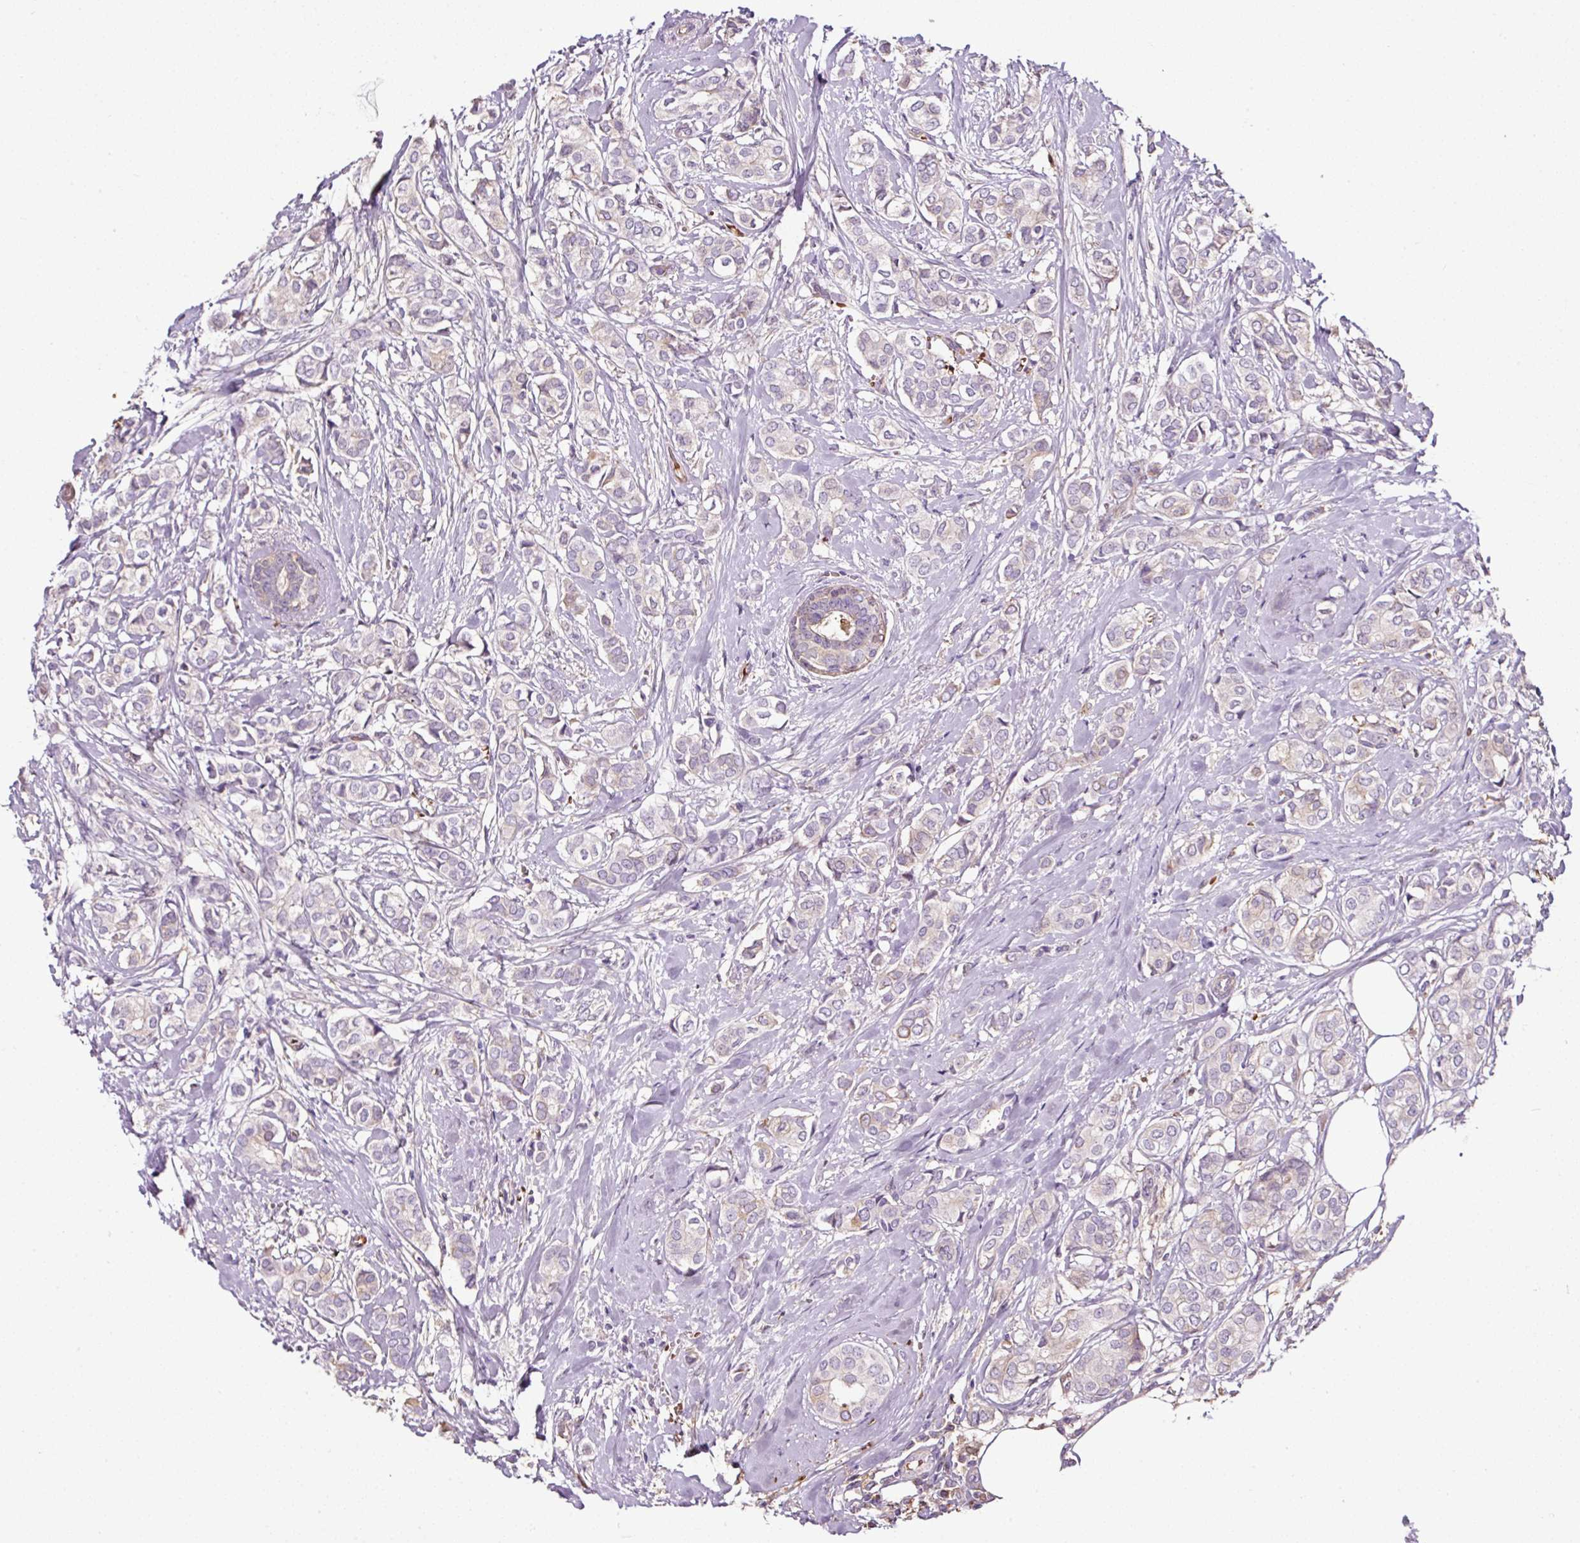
{"staining": {"intensity": "negative", "quantity": "none", "location": "none"}, "tissue": "breast cancer", "cell_type": "Tumor cells", "image_type": "cancer", "snomed": [{"axis": "morphology", "description": "Duct carcinoma"}, {"axis": "topography", "description": "Breast"}], "caption": "The IHC photomicrograph has no significant staining in tumor cells of breast cancer (infiltrating ductal carcinoma) tissue.", "gene": "LRRC24", "patient": {"sex": "female", "age": 73}}